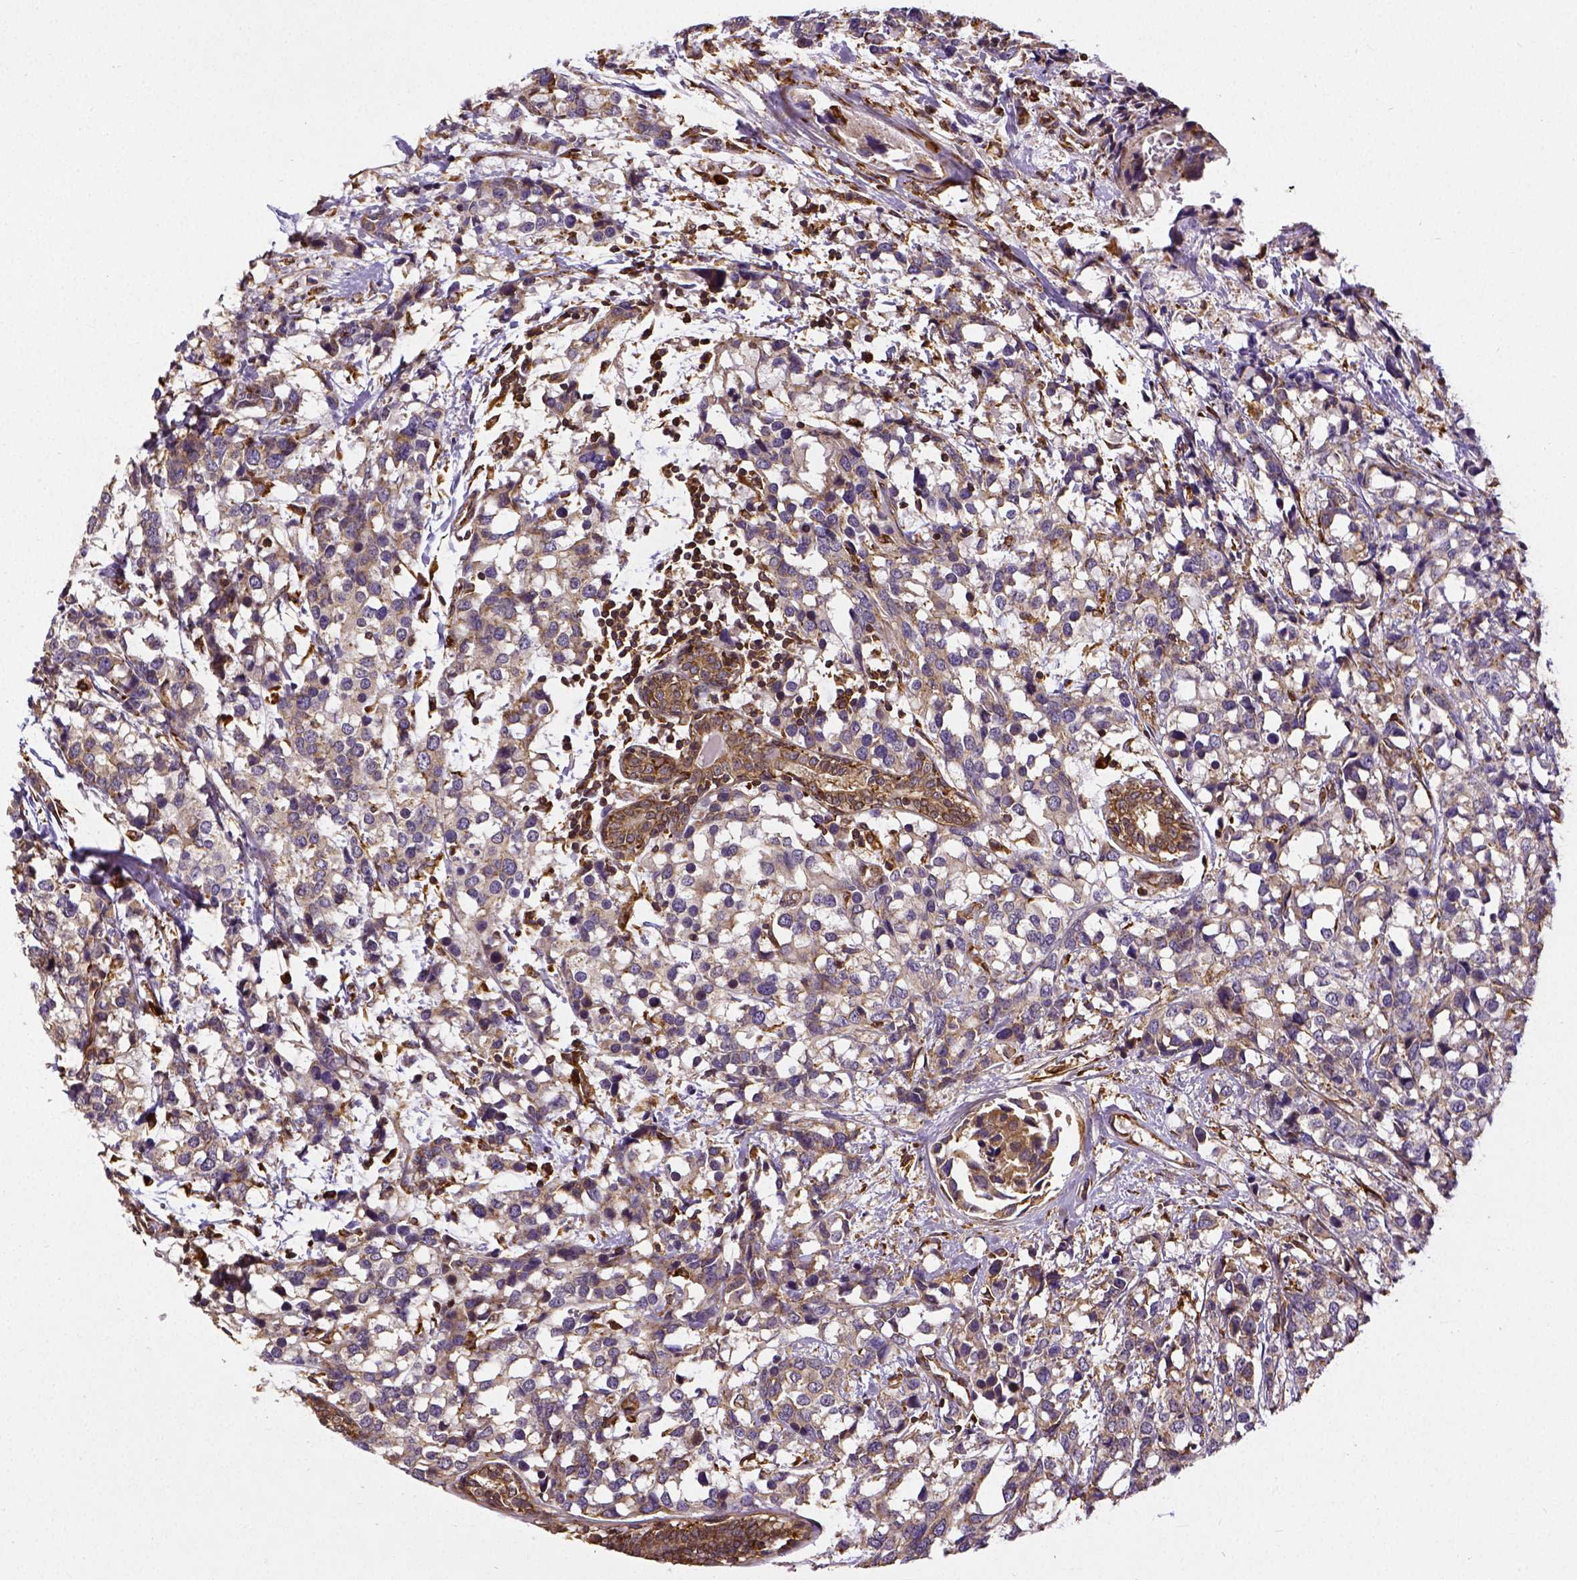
{"staining": {"intensity": "weak", "quantity": ">75%", "location": "cytoplasmic/membranous"}, "tissue": "breast cancer", "cell_type": "Tumor cells", "image_type": "cancer", "snomed": [{"axis": "morphology", "description": "Lobular carcinoma"}, {"axis": "topography", "description": "Breast"}], "caption": "Breast cancer tissue exhibits weak cytoplasmic/membranous staining in about >75% of tumor cells (Brightfield microscopy of DAB IHC at high magnification).", "gene": "MTDH", "patient": {"sex": "female", "age": 59}}